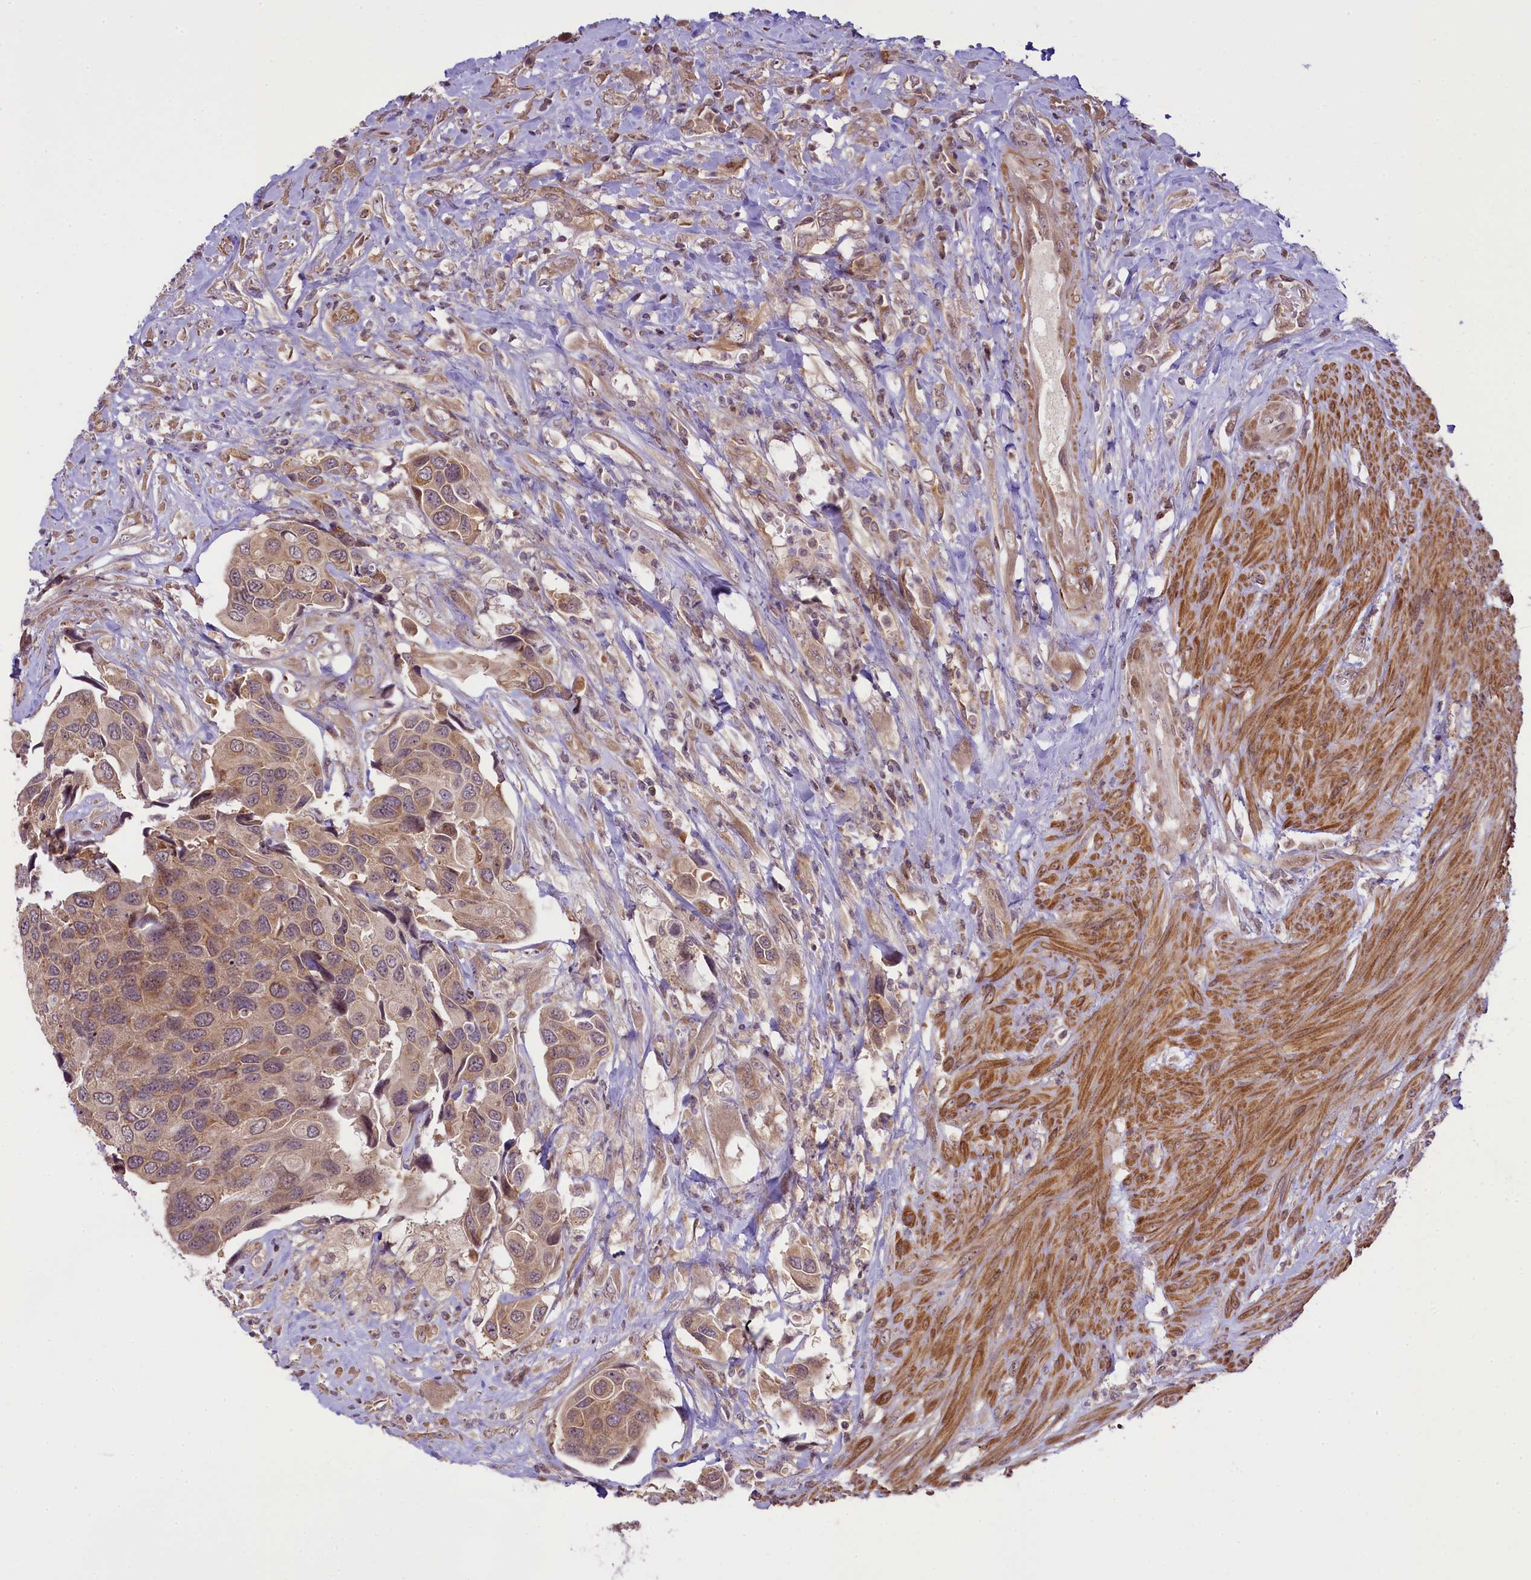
{"staining": {"intensity": "moderate", "quantity": ">75%", "location": "cytoplasmic/membranous"}, "tissue": "urothelial cancer", "cell_type": "Tumor cells", "image_type": "cancer", "snomed": [{"axis": "morphology", "description": "Urothelial carcinoma, High grade"}, {"axis": "topography", "description": "Urinary bladder"}], "caption": "High-grade urothelial carcinoma tissue reveals moderate cytoplasmic/membranous expression in about >75% of tumor cells", "gene": "RBBP8", "patient": {"sex": "male", "age": 74}}